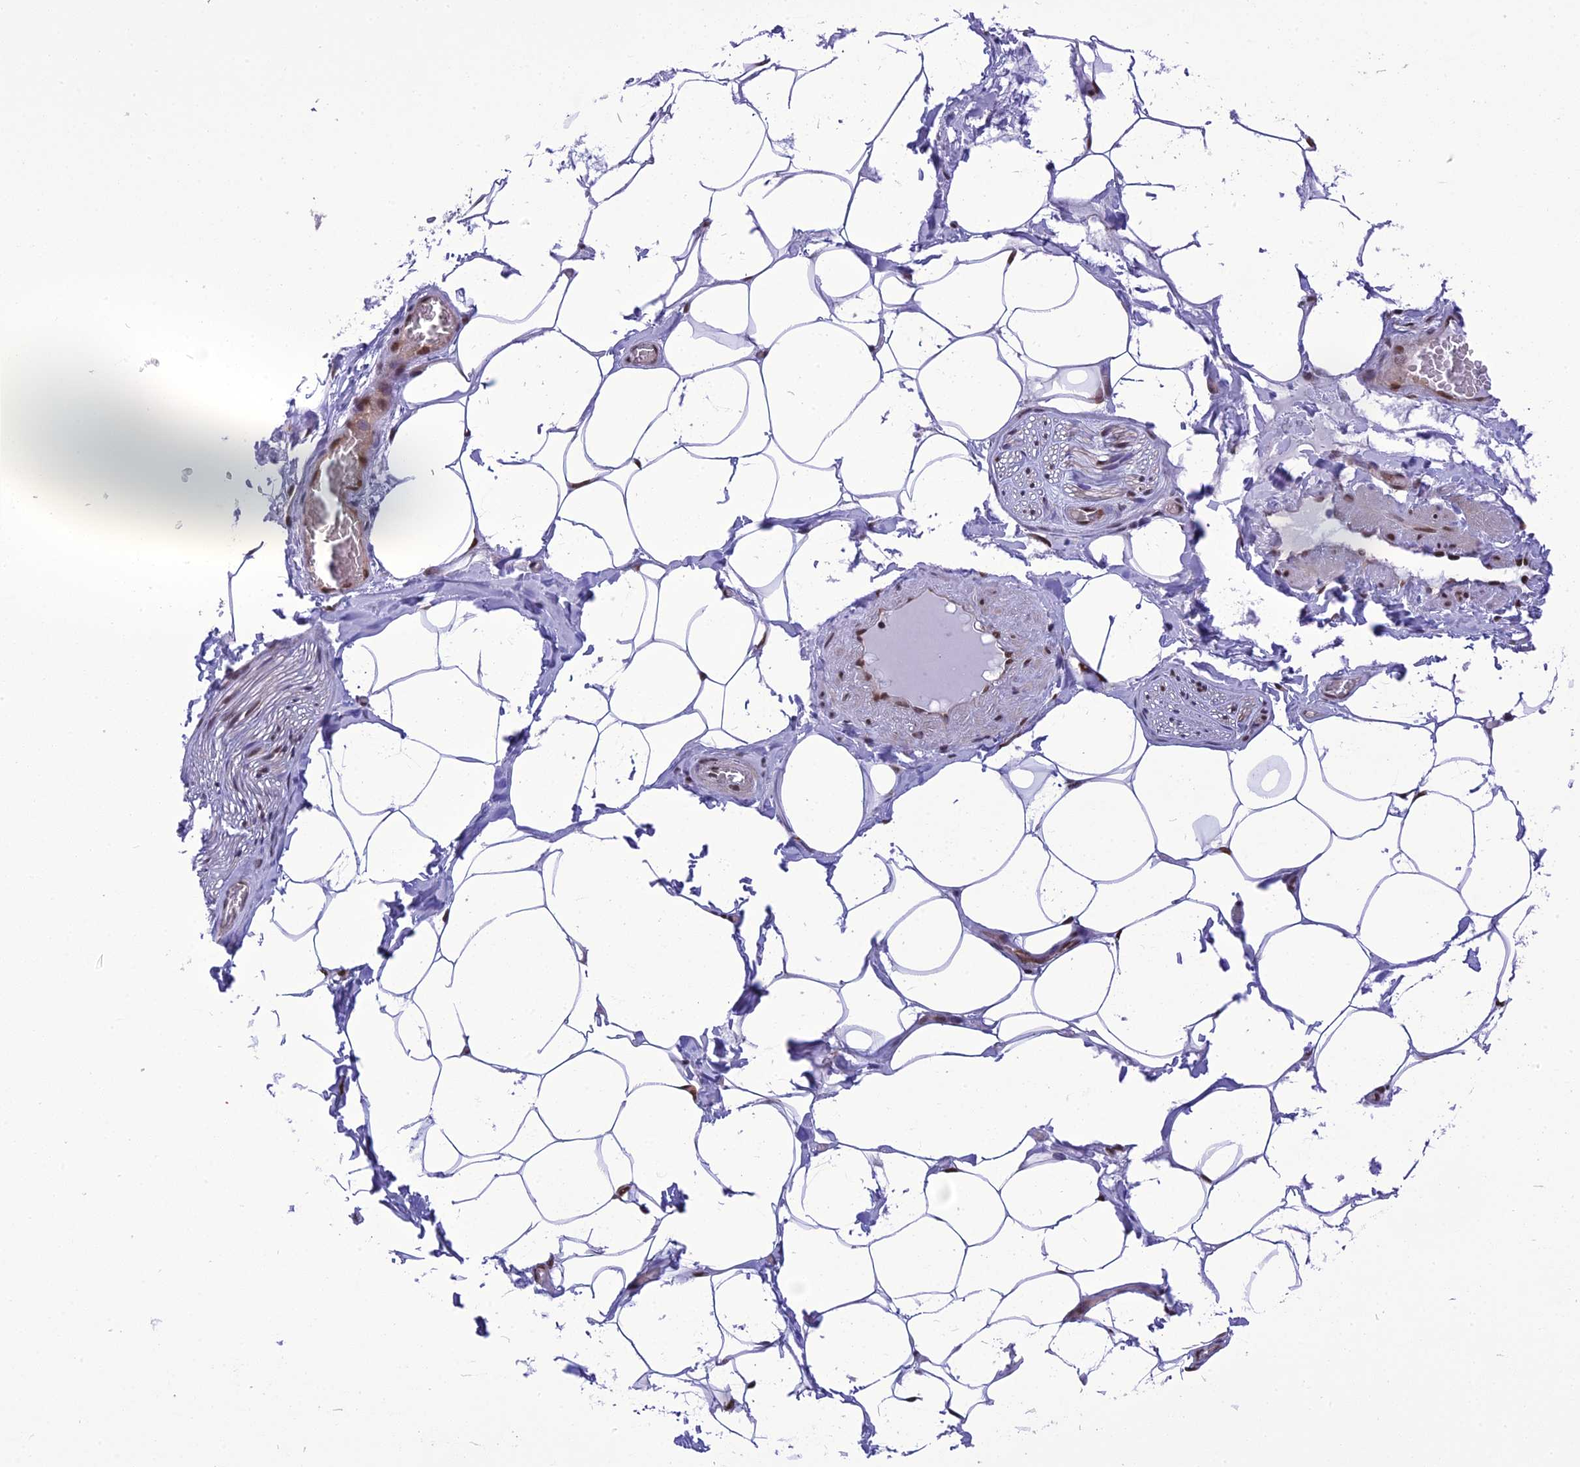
{"staining": {"intensity": "strong", "quantity": "25%-75%", "location": "nuclear"}, "tissue": "adipose tissue", "cell_type": "Adipocytes", "image_type": "normal", "snomed": [{"axis": "morphology", "description": "Normal tissue, NOS"}, {"axis": "topography", "description": "Soft tissue"}, {"axis": "topography", "description": "Adipose tissue"}, {"axis": "topography", "description": "Vascular tissue"}, {"axis": "topography", "description": "Peripheral nerve tissue"}], "caption": "High-power microscopy captured an IHC image of unremarkable adipose tissue, revealing strong nuclear staining in approximately 25%-75% of adipocytes.", "gene": "RTRAF", "patient": {"sex": "male", "age": 46}}